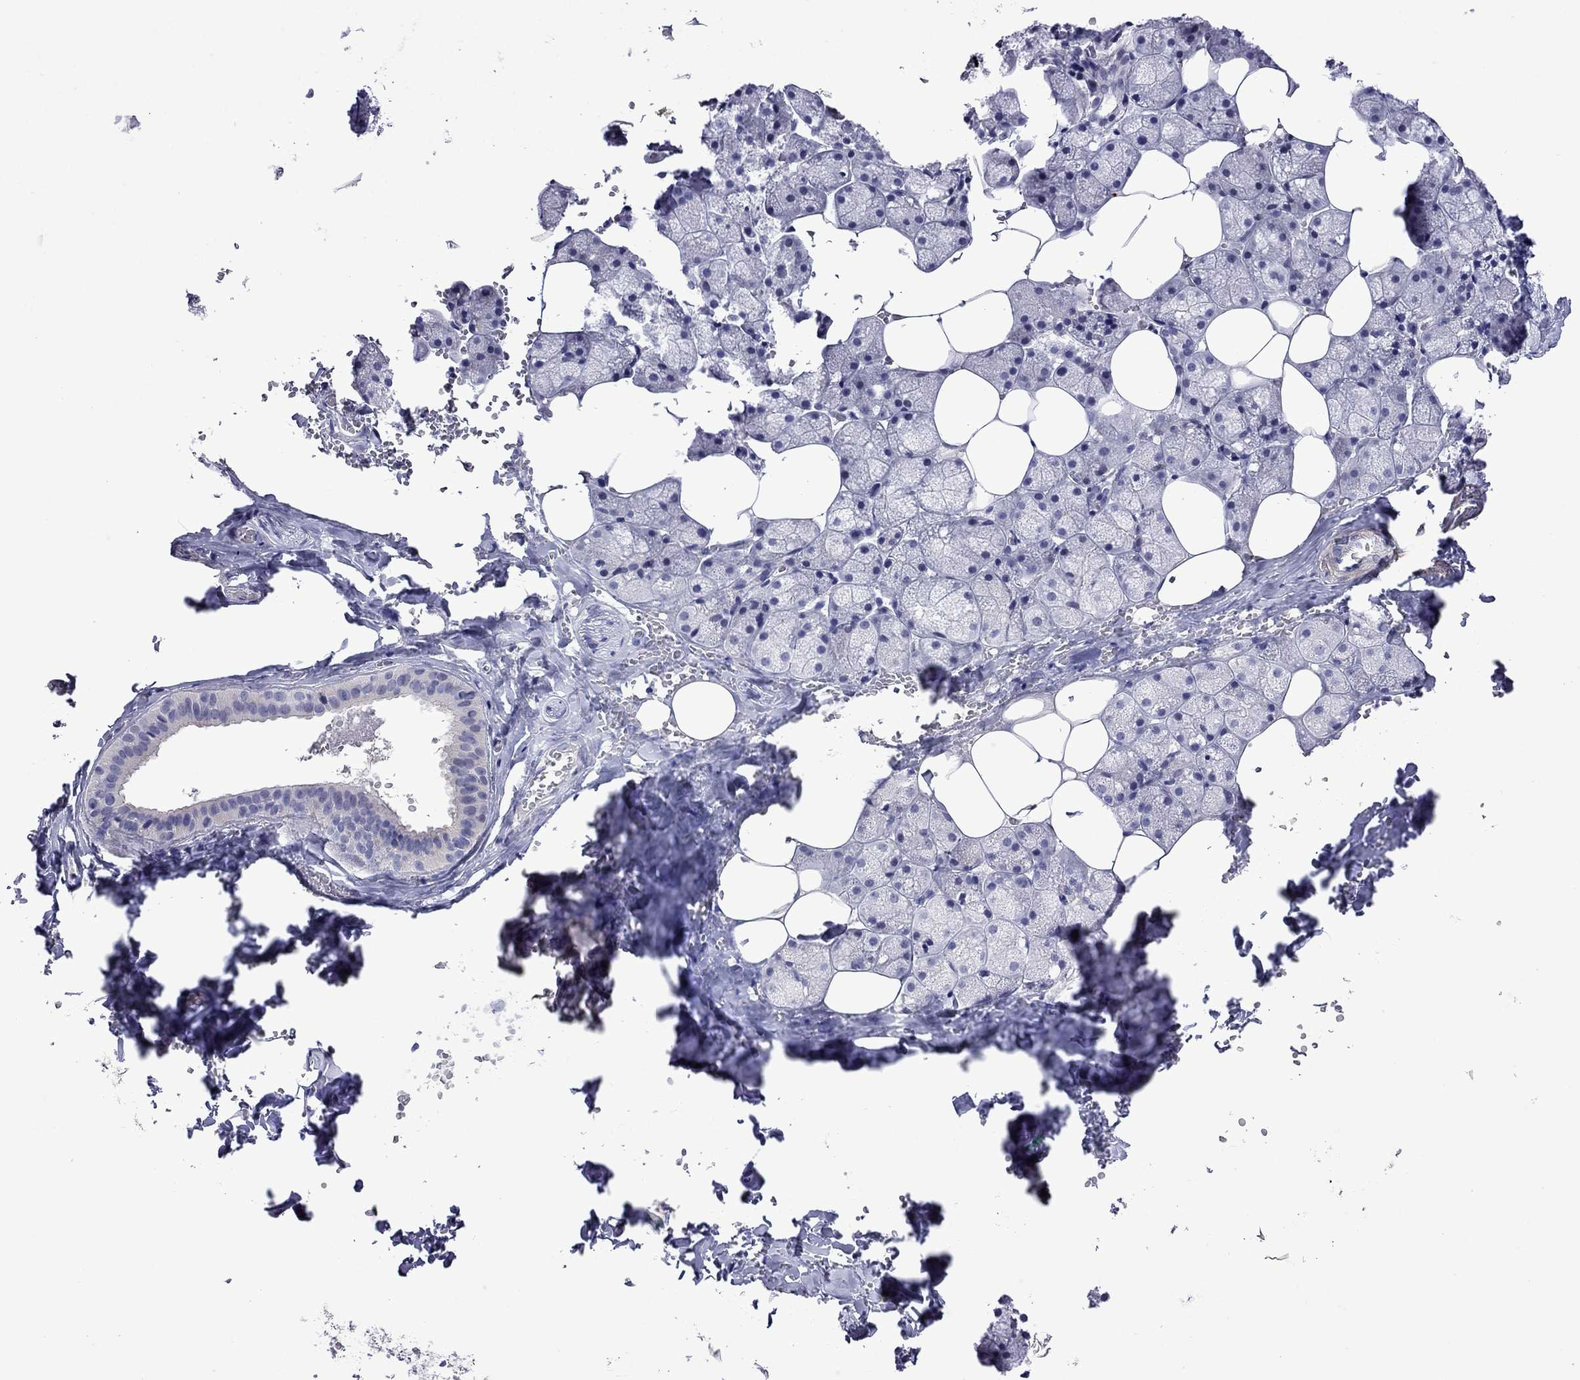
{"staining": {"intensity": "negative", "quantity": "none", "location": "none"}, "tissue": "salivary gland", "cell_type": "Glandular cells", "image_type": "normal", "snomed": [{"axis": "morphology", "description": "Normal tissue, NOS"}, {"axis": "topography", "description": "Salivary gland"}], "caption": "This is an IHC image of benign human salivary gland. There is no positivity in glandular cells.", "gene": "STAR", "patient": {"sex": "male", "age": 38}}